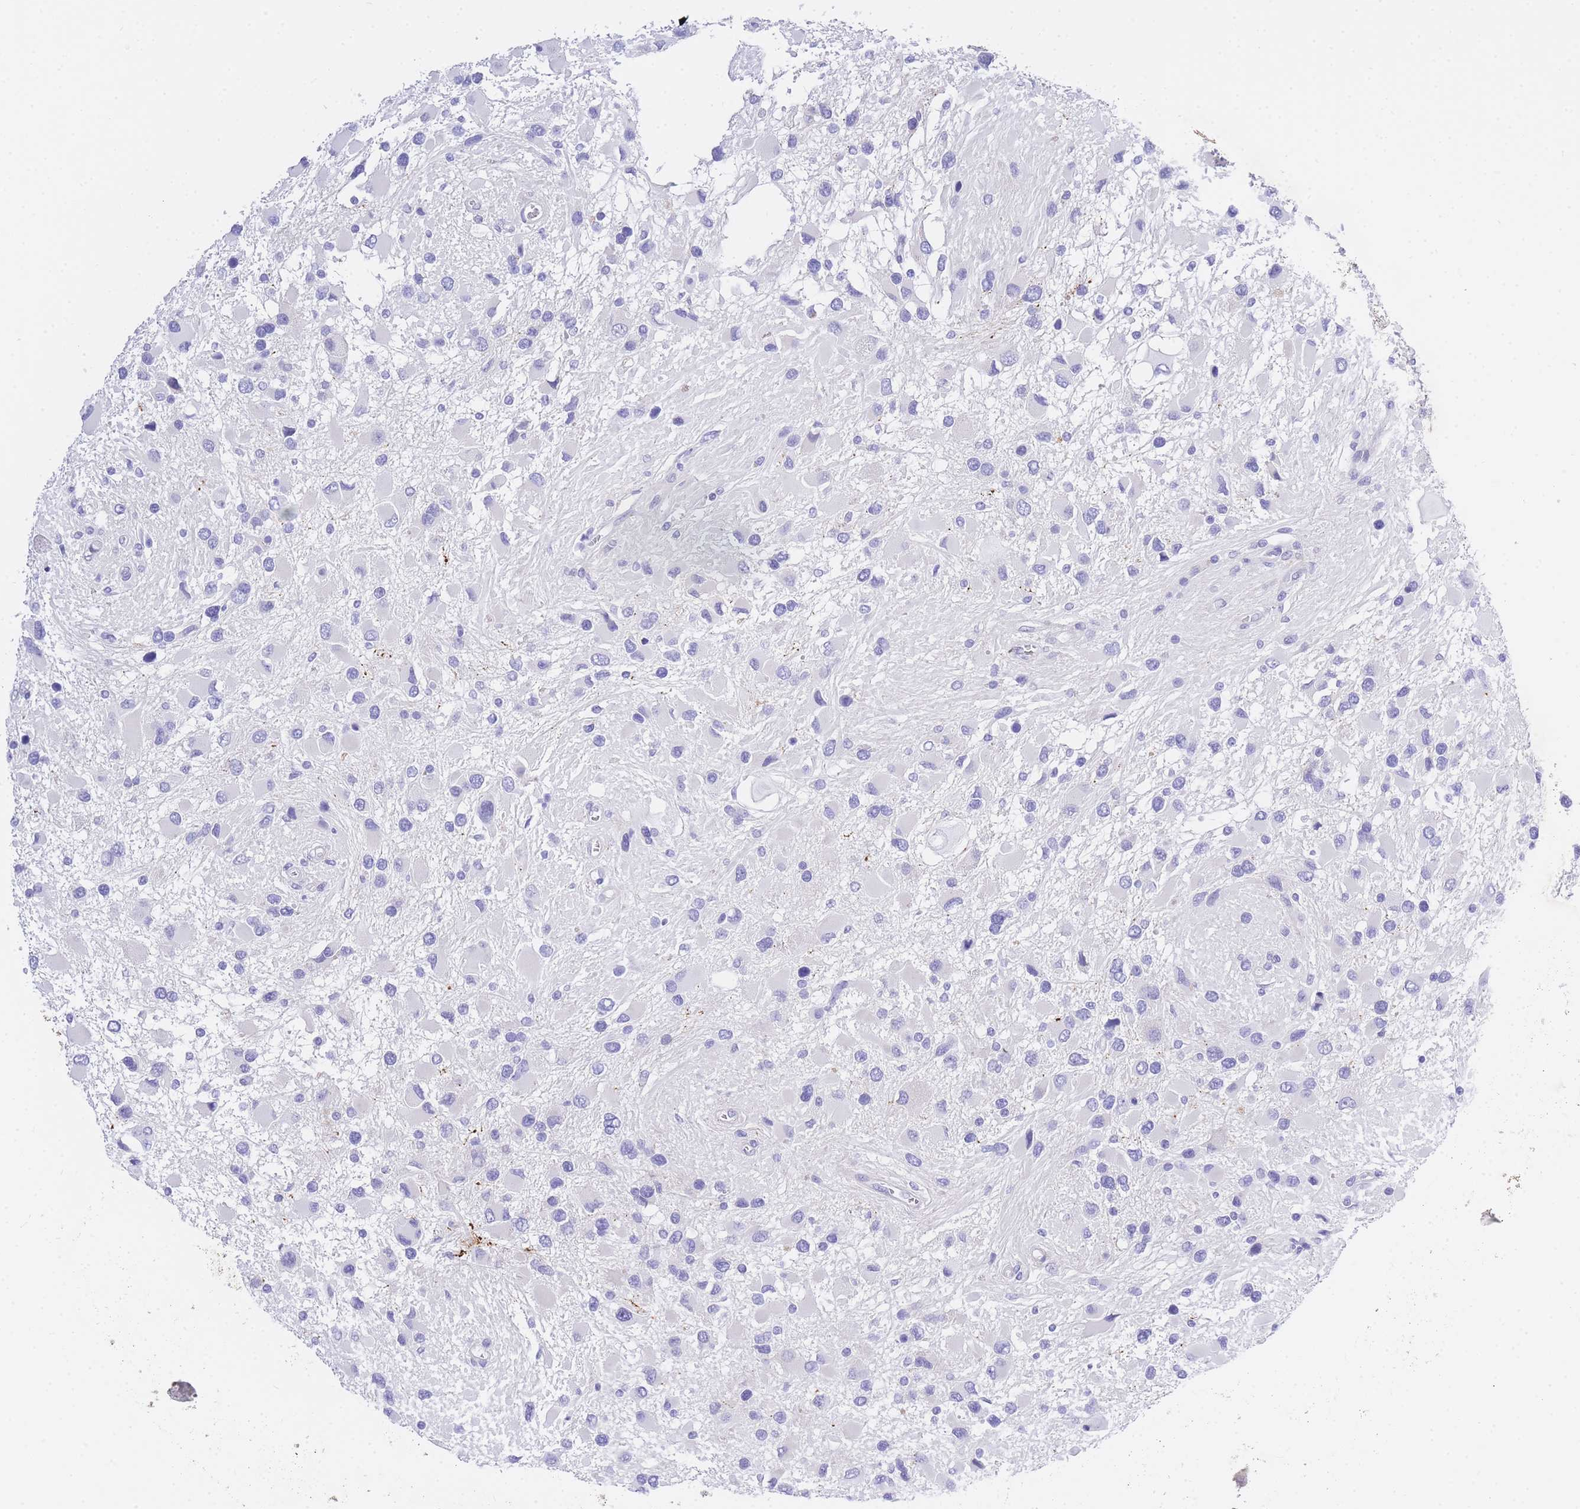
{"staining": {"intensity": "negative", "quantity": "none", "location": "none"}, "tissue": "glioma", "cell_type": "Tumor cells", "image_type": "cancer", "snomed": [{"axis": "morphology", "description": "Glioma, malignant, High grade"}, {"axis": "topography", "description": "Brain"}], "caption": "Immunohistochemical staining of malignant high-grade glioma shows no significant expression in tumor cells.", "gene": "TIFAB", "patient": {"sex": "male", "age": 53}}